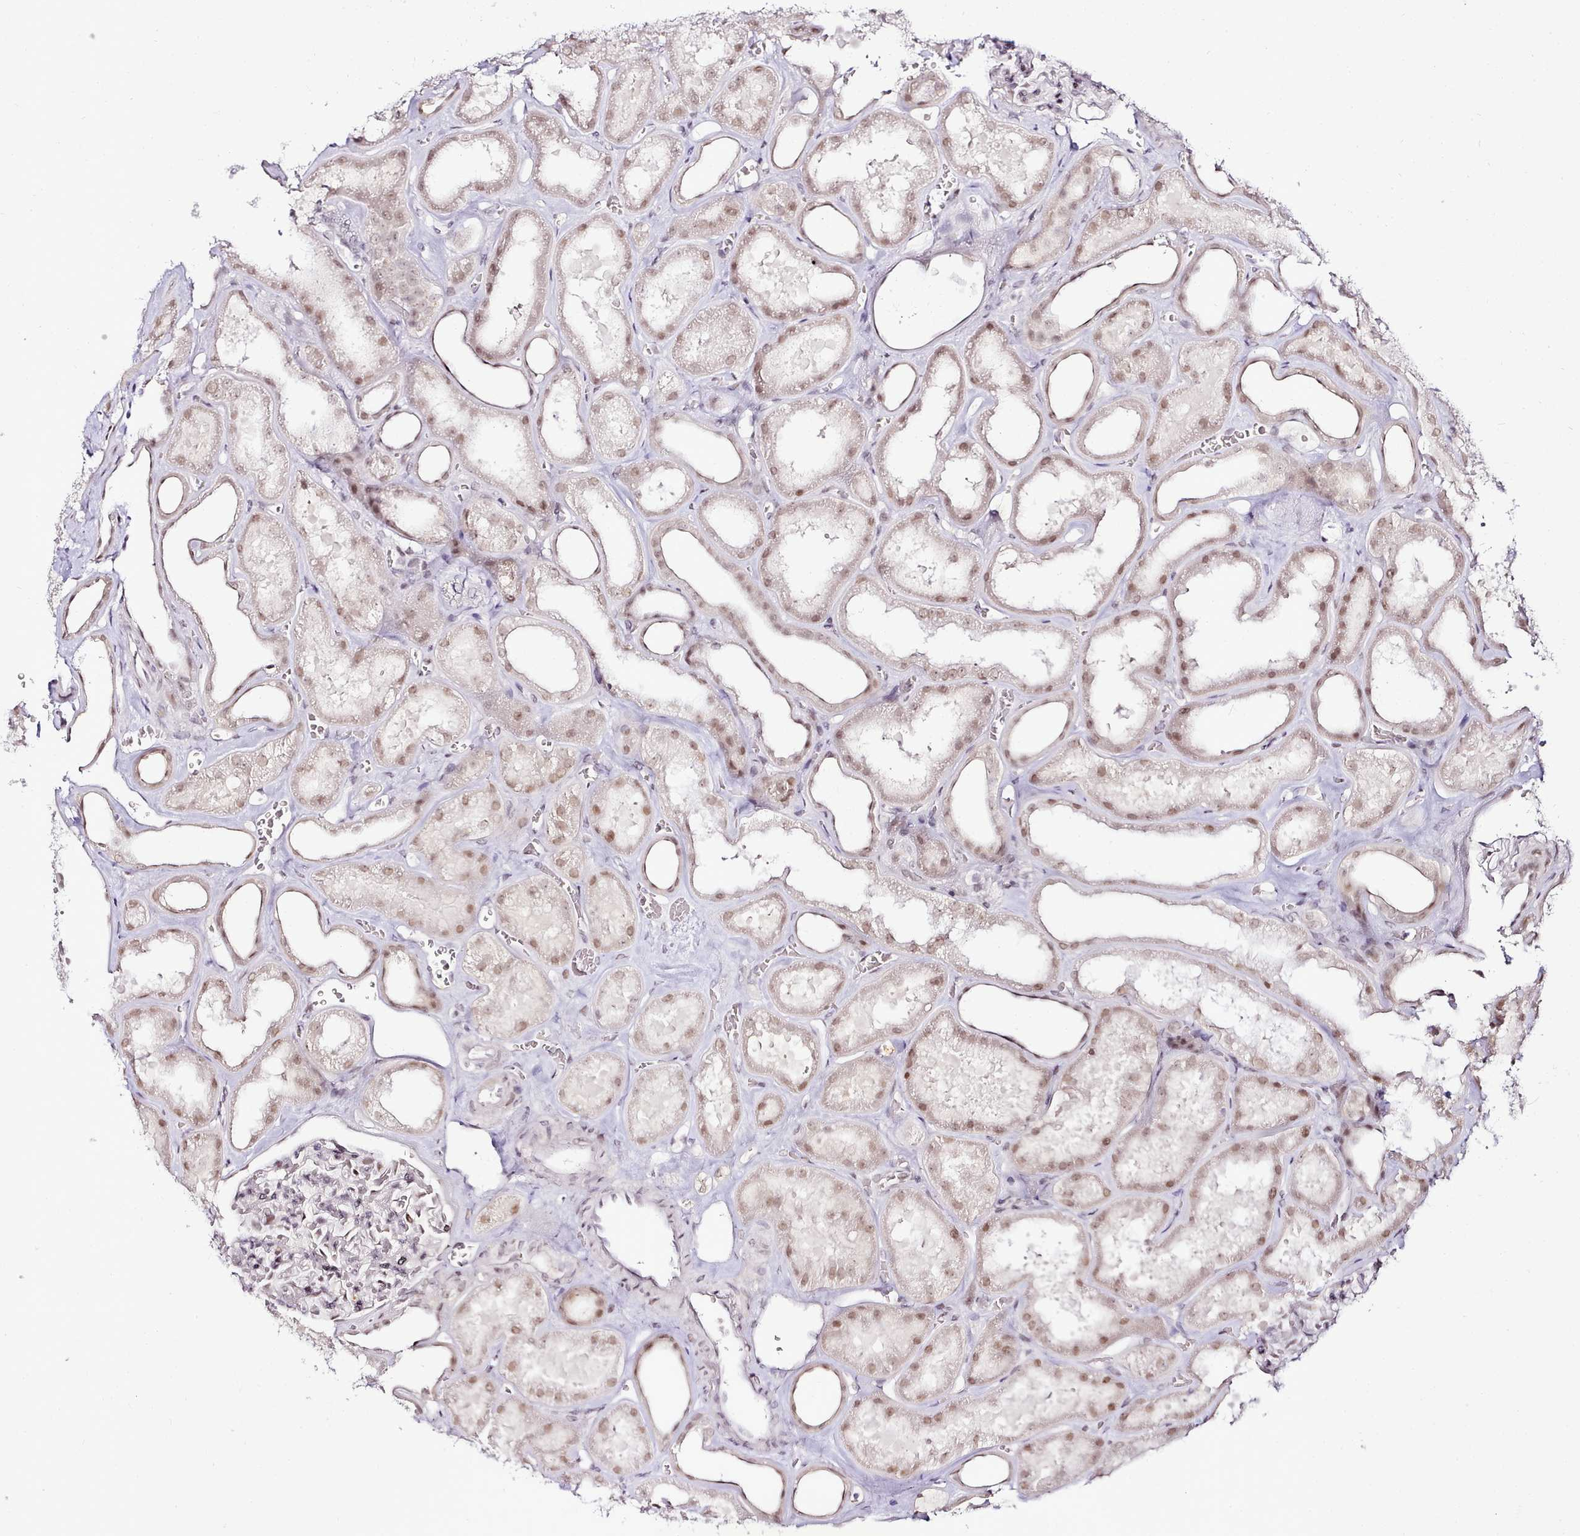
{"staining": {"intensity": "weak", "quantity": "<25%", "location": "nuclear"}, "tissue": "kidney", "cell_type": "Cells in glomeruli", "image_type": "normal", "snomed": [{"axis": "morphology", "description": "Normal tissue, NOS"}, {"axis": "morphology", "description": "Adenocarcinoma, NOS"}, {"axis": "topography", "description": "Kidney"}], "caption": "The IHC photomicrograph has no significant positivity in cells in glomeruli of kidney.", "gene": "SYT15B", "patient": {"sex": "female", "age": 68}}